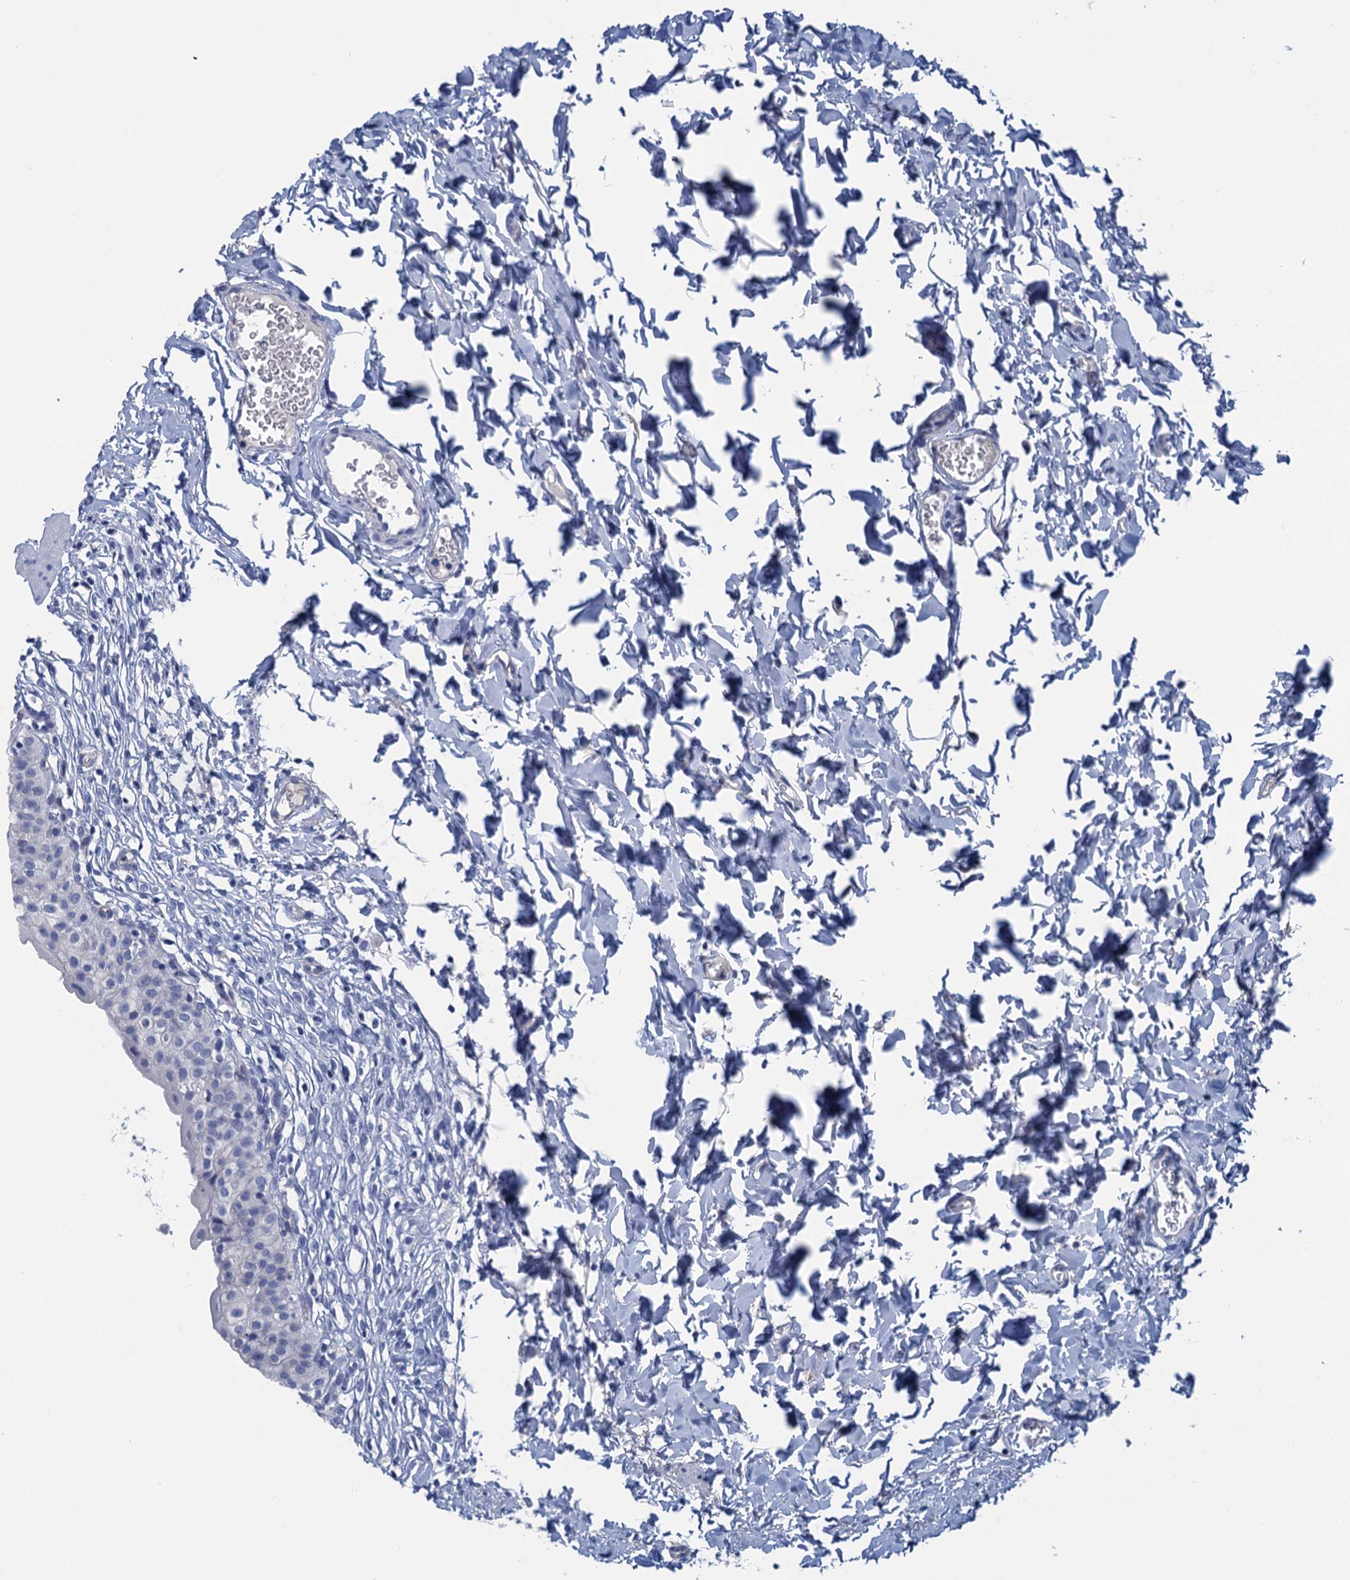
{"staining": {"intensity": "negative", "quantity": "none", "location": "none"}, "tissue": "urinary bladder", "cell_type": "Urothelial cells", "image_type": "normal", "snomed": [{"axis": "morphology", "description": "Normal tissue, NOS"}, {"axis": "topography", "description": "Urinary bladder"}], "caption": "DAB immunohistochemical staining of benign human urinary bladder shows no significant positivity in urothelial cells. (DAB (3,3'-diaminobenzidine) IHC with hematoxylin counter stain).", "gene": "SCEL", "patient": {"sex": "male", "age": 55}}